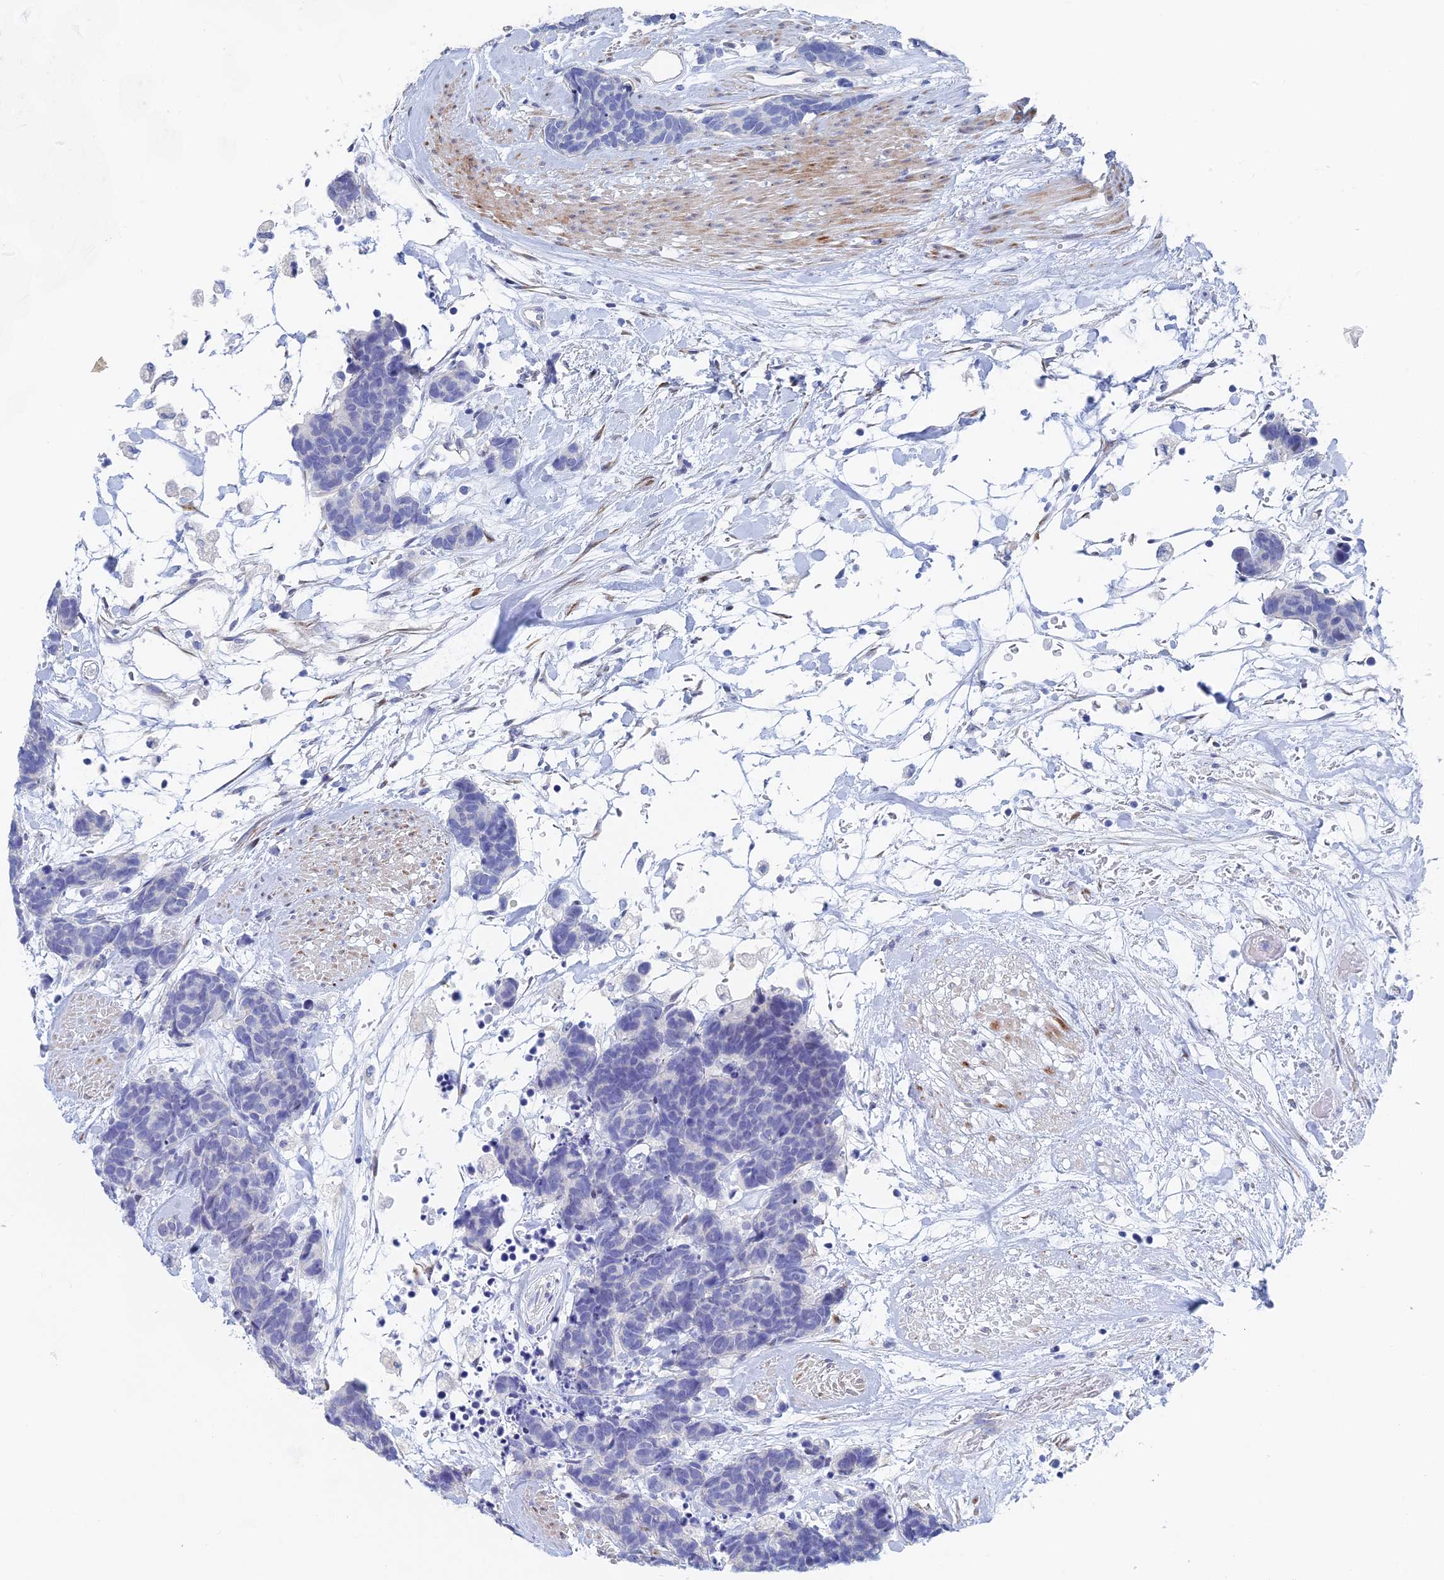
{"staining": {"intensity": "negative", "quantity": "none", "location": "none"}, "tissue": "carcinoid", "cell_type": "Tumor cells", "image_type": "cancer", "snomed": [{"axis": "morphology", "description": "Carcinoma, NOS"}, {"axis": "morphology", "description": "Carcinoid, malignant, NOS"}, {"axis": "topography", "description": "Urinary bladder"}], "caption": "DAB immunohistochemical staining of human carcinoma shows no significant positivity in tumor cells. (DAB immunohistochemistry visualized using brightfield microscopy, high magnification).", "gene": "DRGX", "patient": {"sex": "male", "age": 57}}